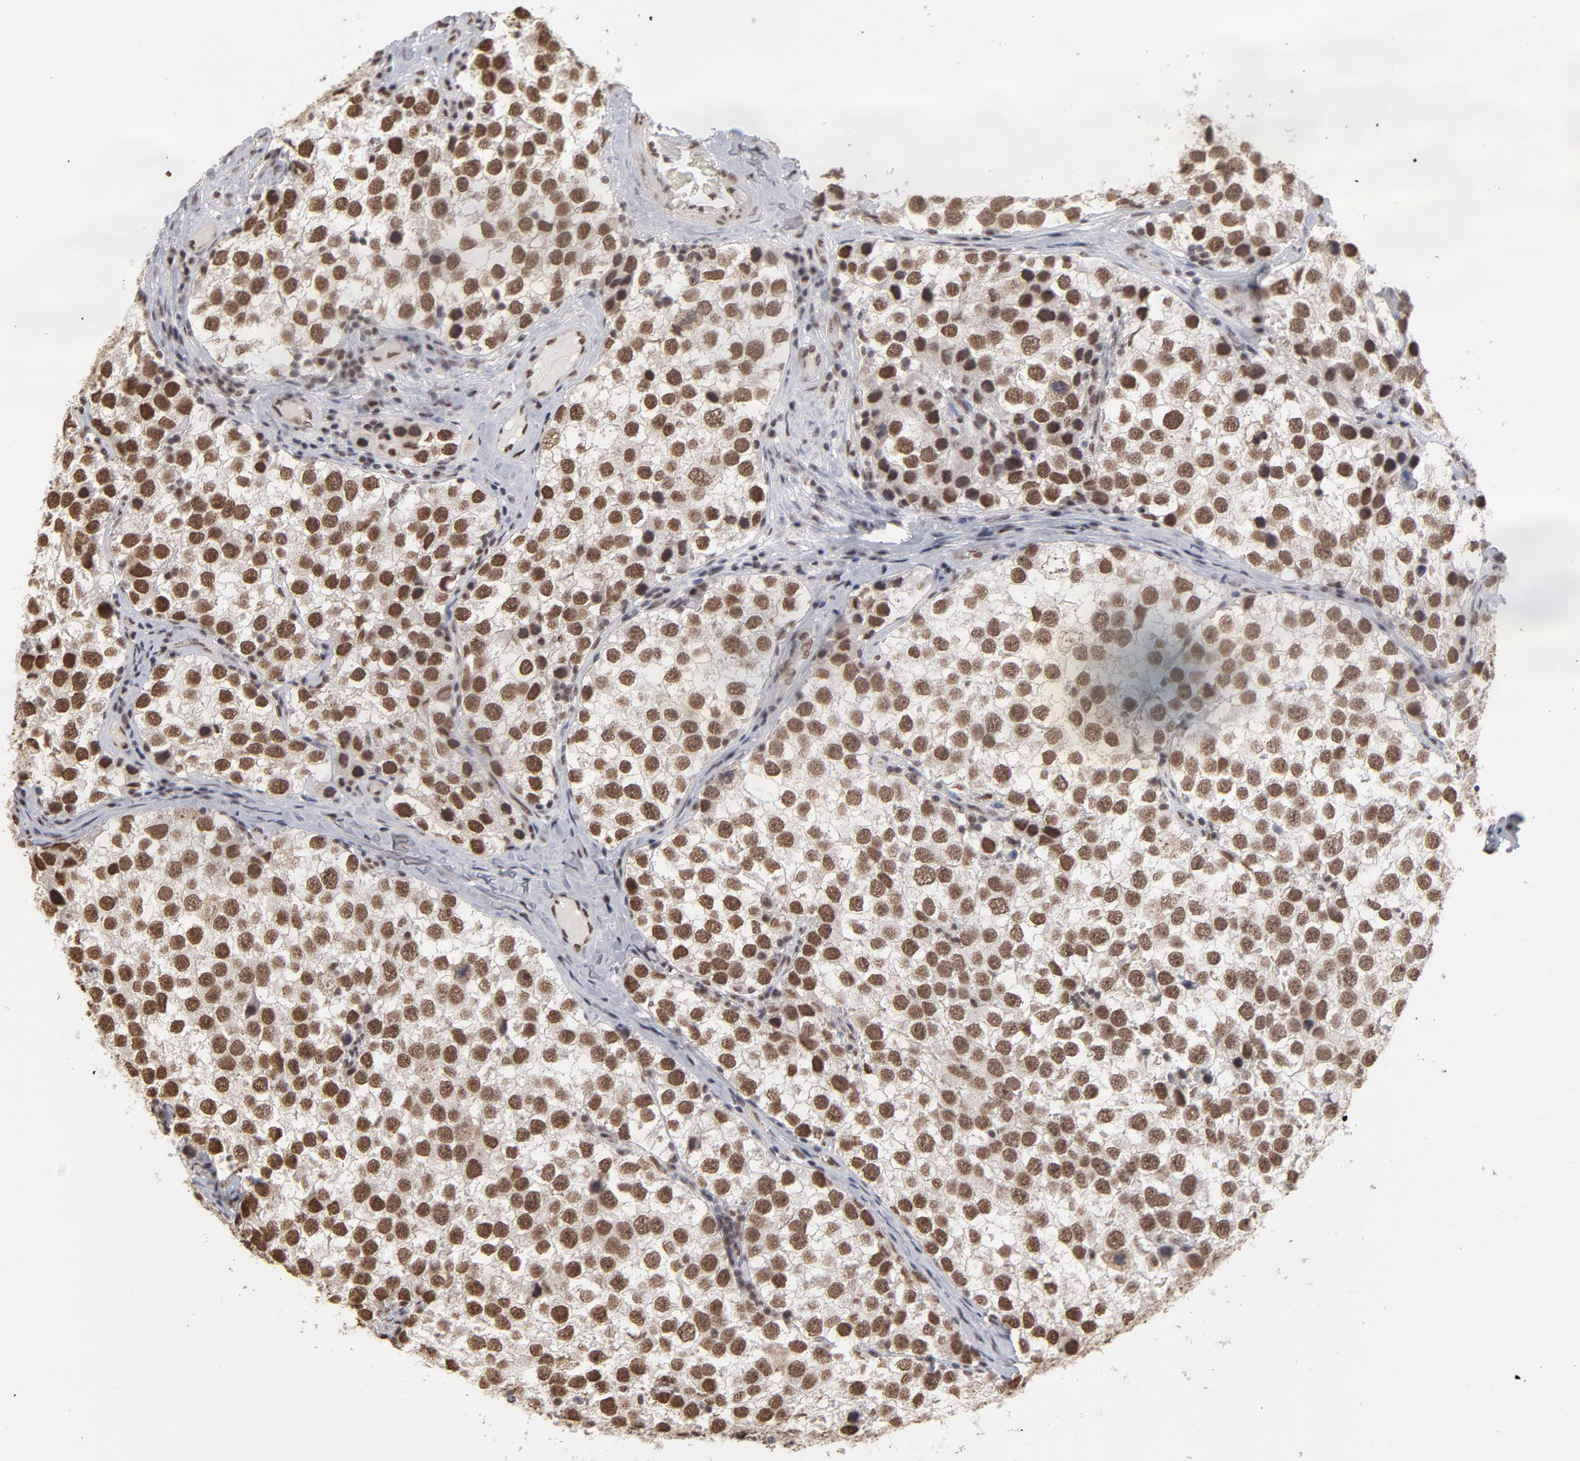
{"staining": {"intensity": "strong", "quantity": ">75%", "location": "cytoplasmic/membranous,nuclear"}, "tissue": "testis cancer", "cell_type": "Tumor cells", "image_type": "cancer", "snomed": [{"axis": "morphology", "description": "Seminoma, NOS"}, {"axis": "topography", "description": "Testis"}], "caption": "Protein staining of testis cancer (seminoma) tissue exhibits strong cytoplasmic/membranous and nuclear staining in approximately >75% of tumor cells.", "gene": "ZNF3", "patient": {"sex": "male", "age": 39}}